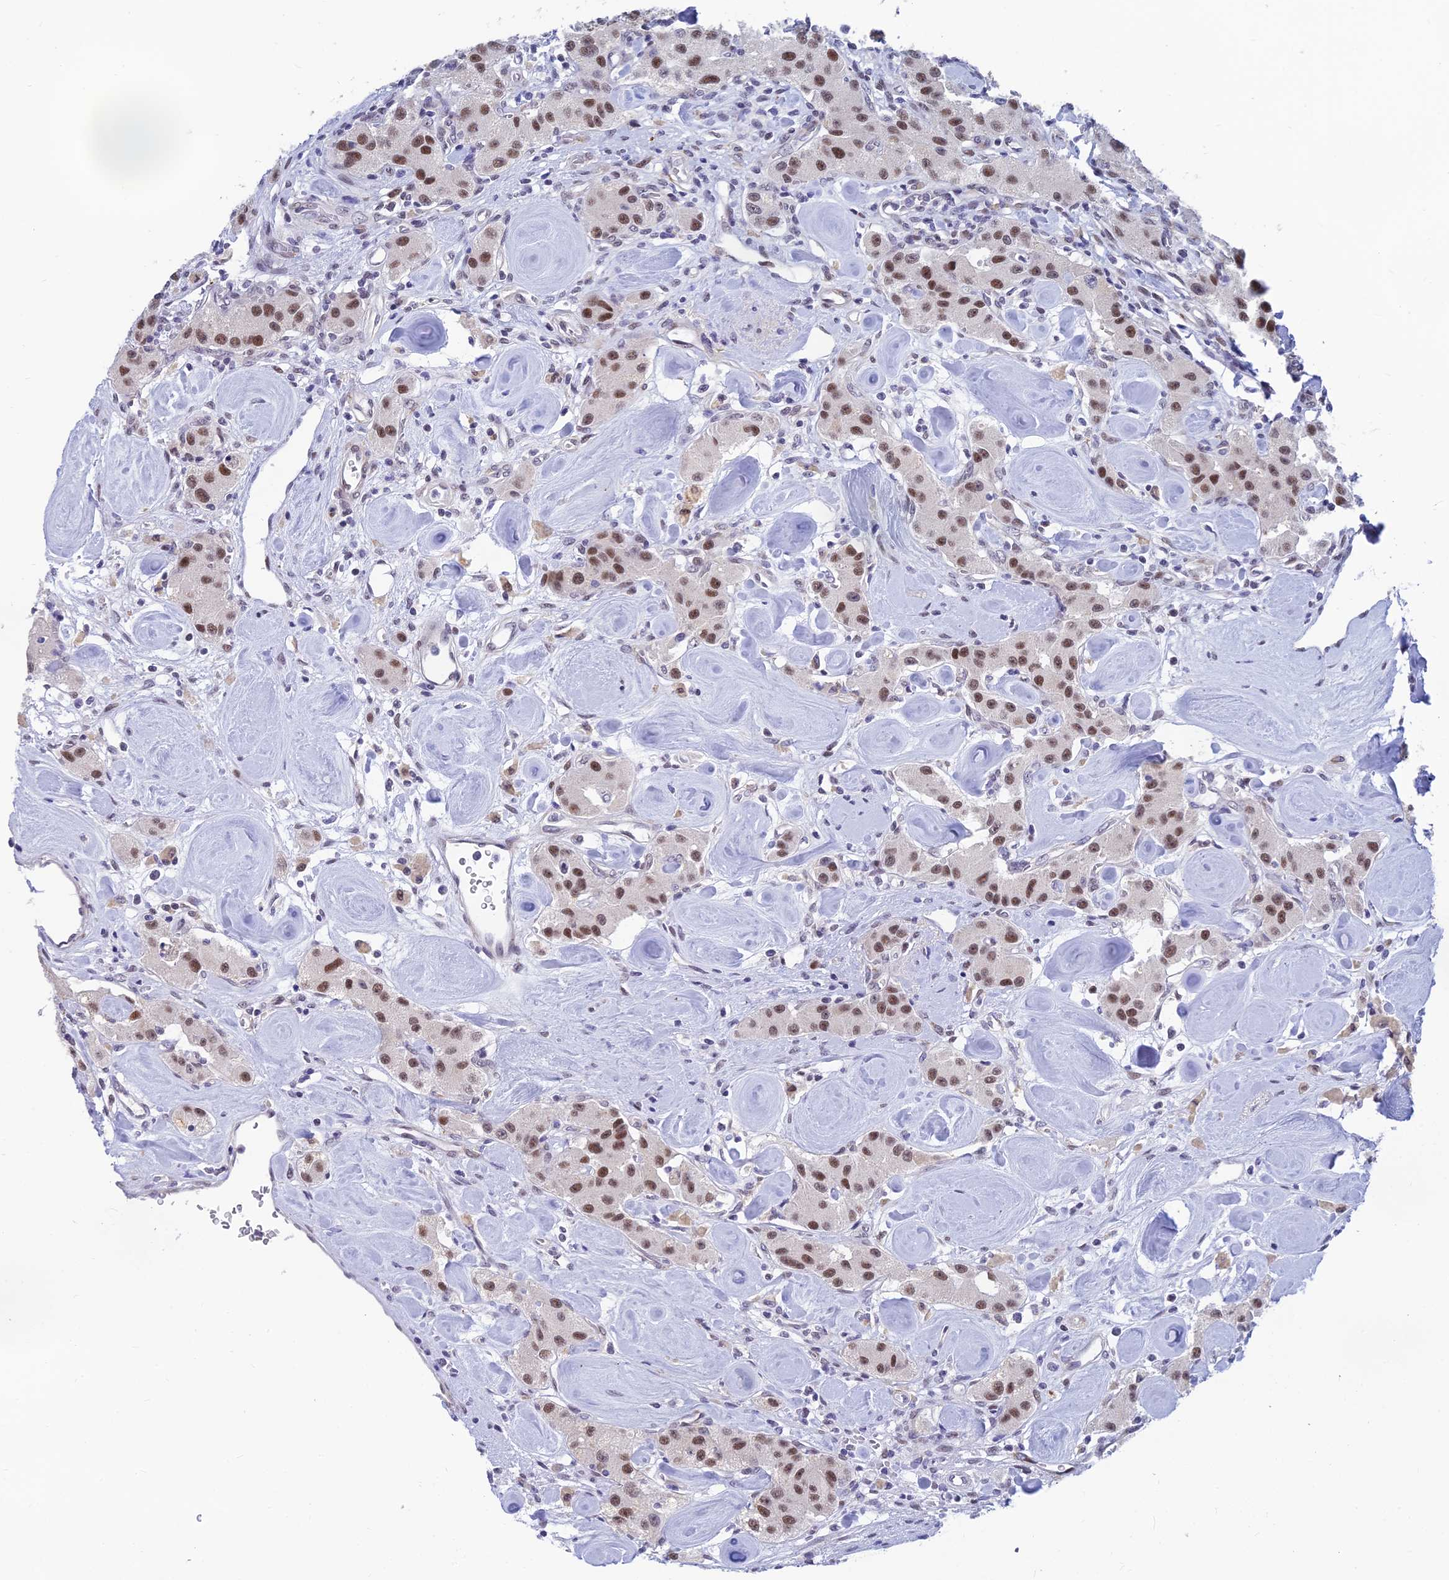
{"staining": {"intensity": "moderate", "quantity": ">75%", "location": "nuclear"}, "tissue": "carcinoid", "cell_type": "Tumor cells", "image_type": "cancer", "snomed": [{"axis": "morphology", "description": "Carcinoid, malignant, NOS"}, {"axis": "topography", "description": "Pancreas"}], "caption": "Moderate nuclear expression is seen in about >75% of tumor cells in carcinoid.", "gene": "CLK4", "patient": {"sex": "male", "age": 41}}